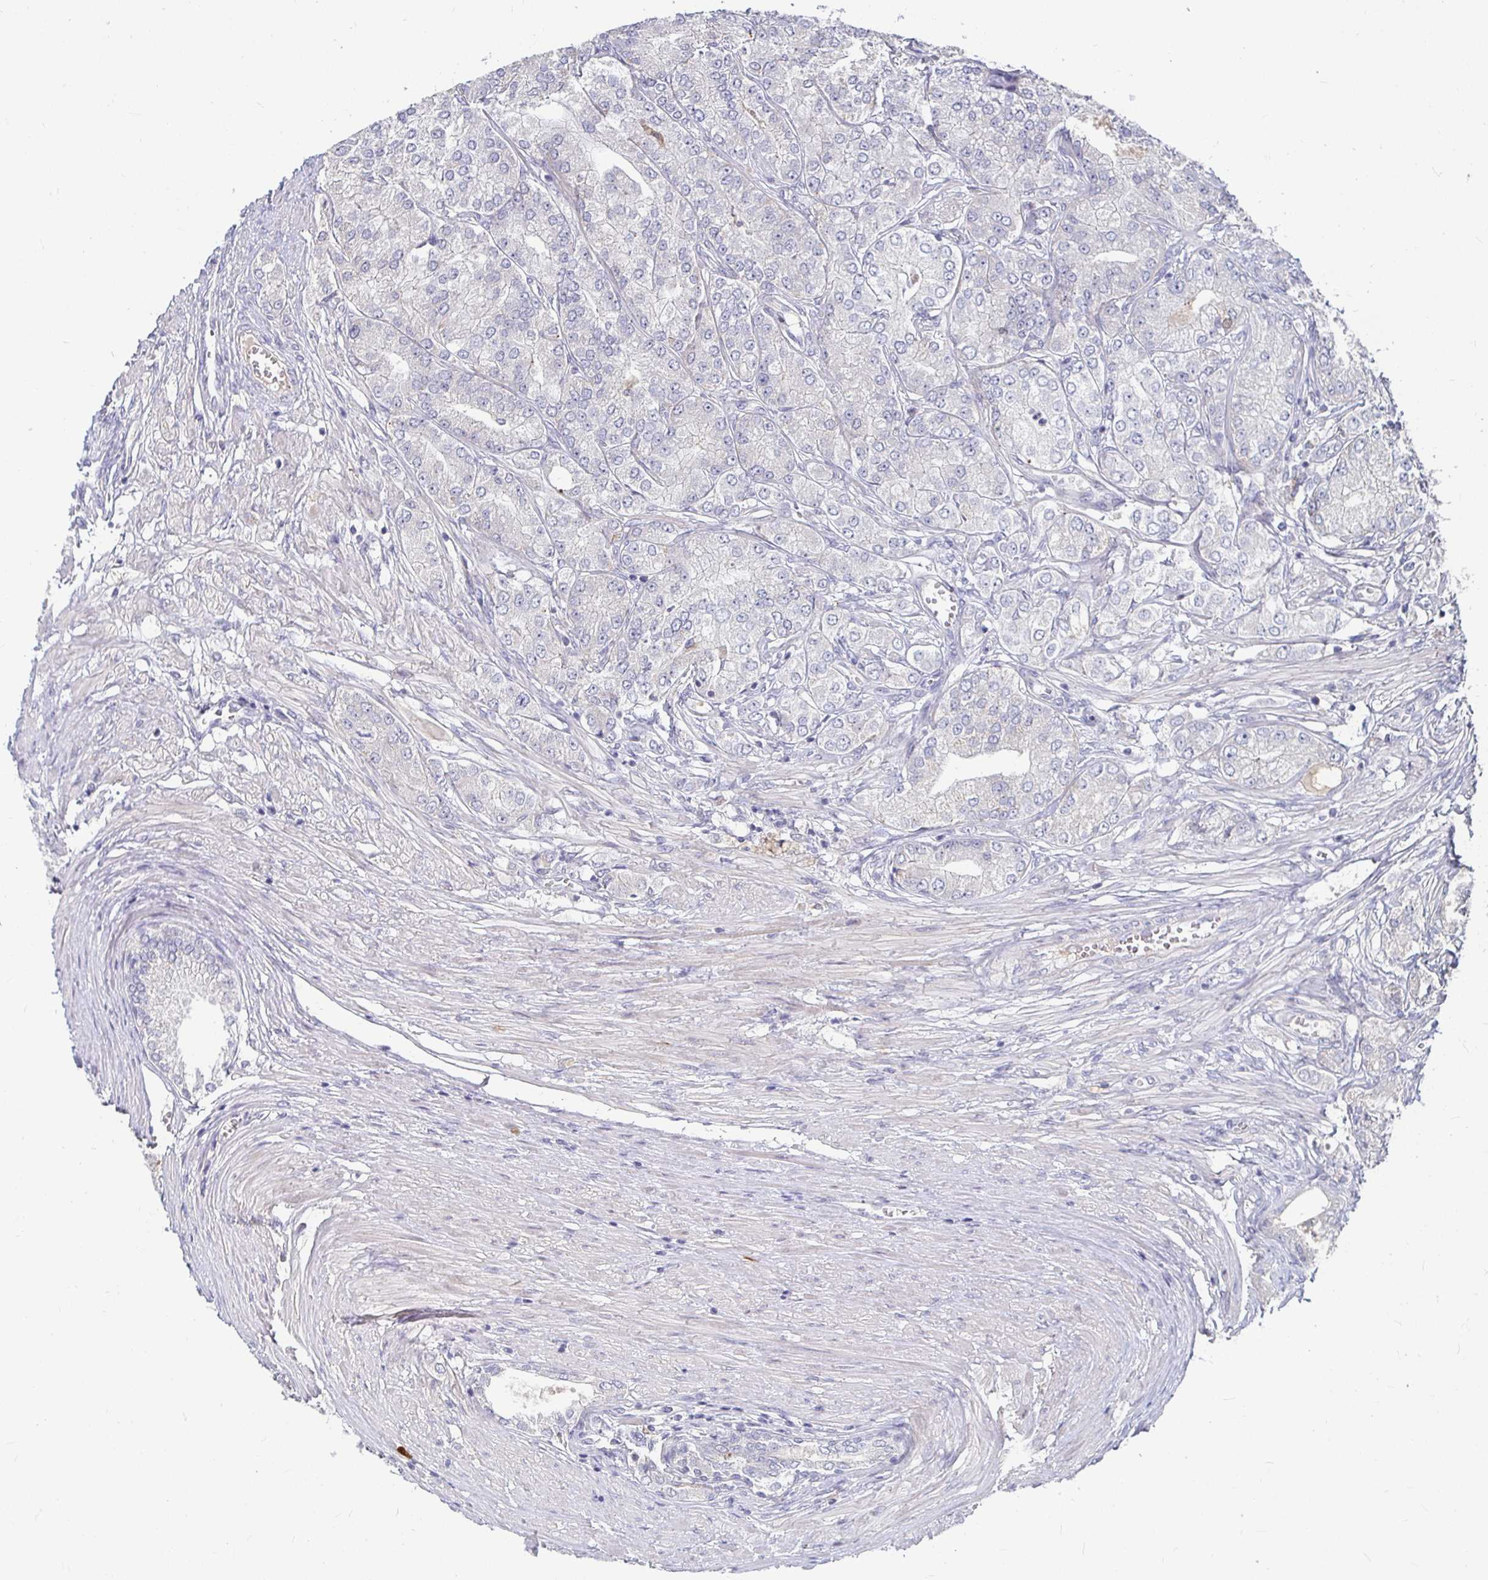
{"staining": {"intensity": "negative", "quantity": "none", "location": "none"}, "tissue": "prostate cancer", "cell_type": "Tumor cells", "image_type": "cancer", "snomed": [{"axis": "morphology", "description": "Adenocarcinoma, High grade"}, {"axis": "topography", "description": "Prostate"}], "caption": "Immunohistochemistry (IHC) of prostate cancer reveals no expression in tumor cells. (DAB (3,3'-diaminobenzidine) immunohistochemistry (IHC) with hematoxylin counter stain).", "gene": "RNF144B", "patient": {"sex": "male", "age": 61}}